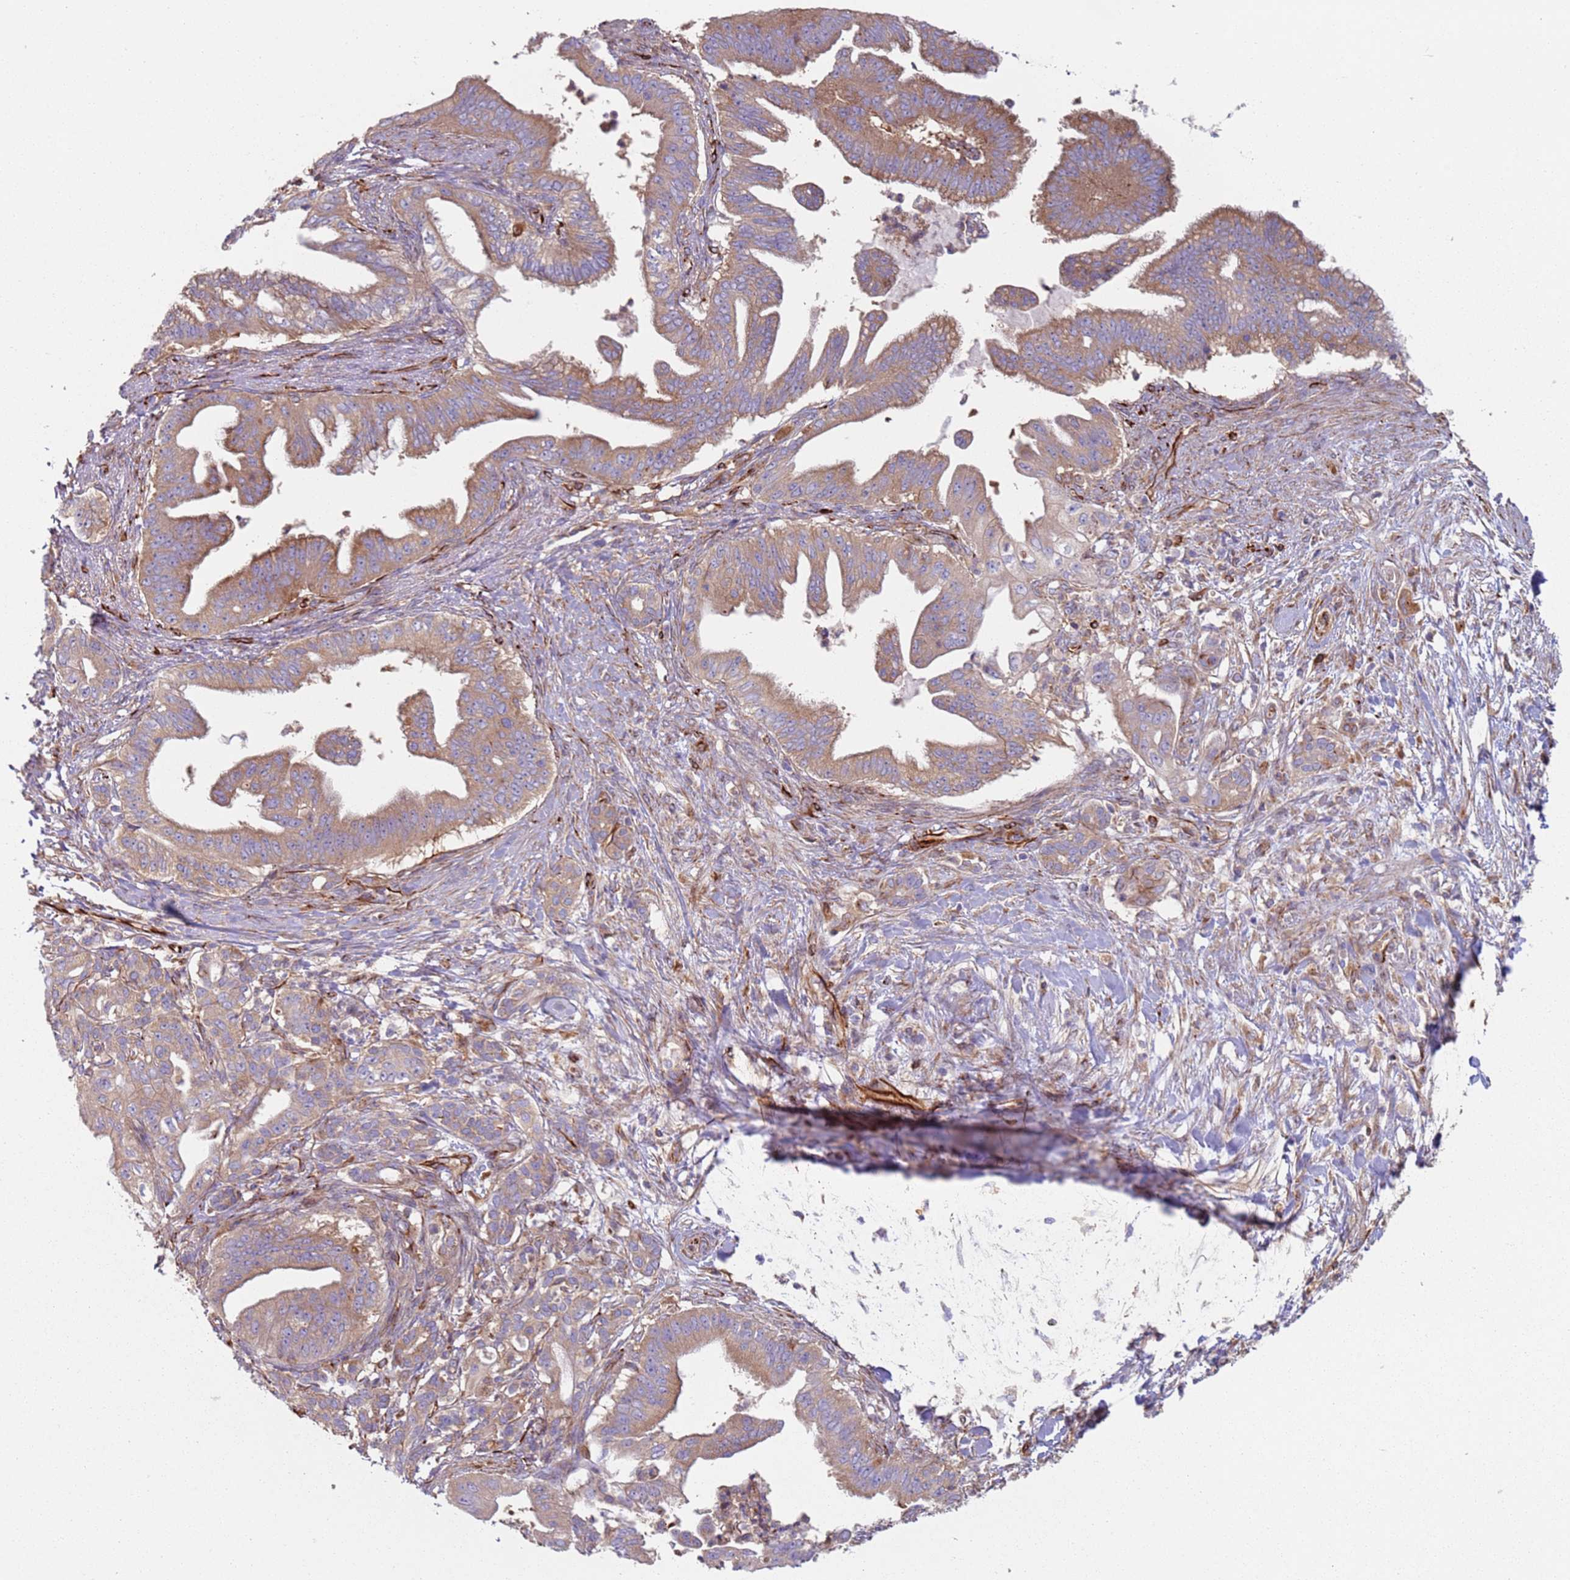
{"staining": {"intensity": "moderate", "quantity": ">75%", "location": "cytoplasmic/membranous"}, "tissue": "pancreatic cancer", "cell_type": "Tumor cells", "image_type": "cancer", "snomed": [{"axis": "morphology", "description": "Adenocarcinoma, NOS"}, {"axis": "topography", "description": "Pancreas"}], "caption": "Pancreatic cancer (adenocarcinoma) tissue shows moderate cytoplasmic/membranous positivity in approximately >75% of tumor cells", "gene": "SNAPIN", "patient": {"sex": "male", "age": 58}}